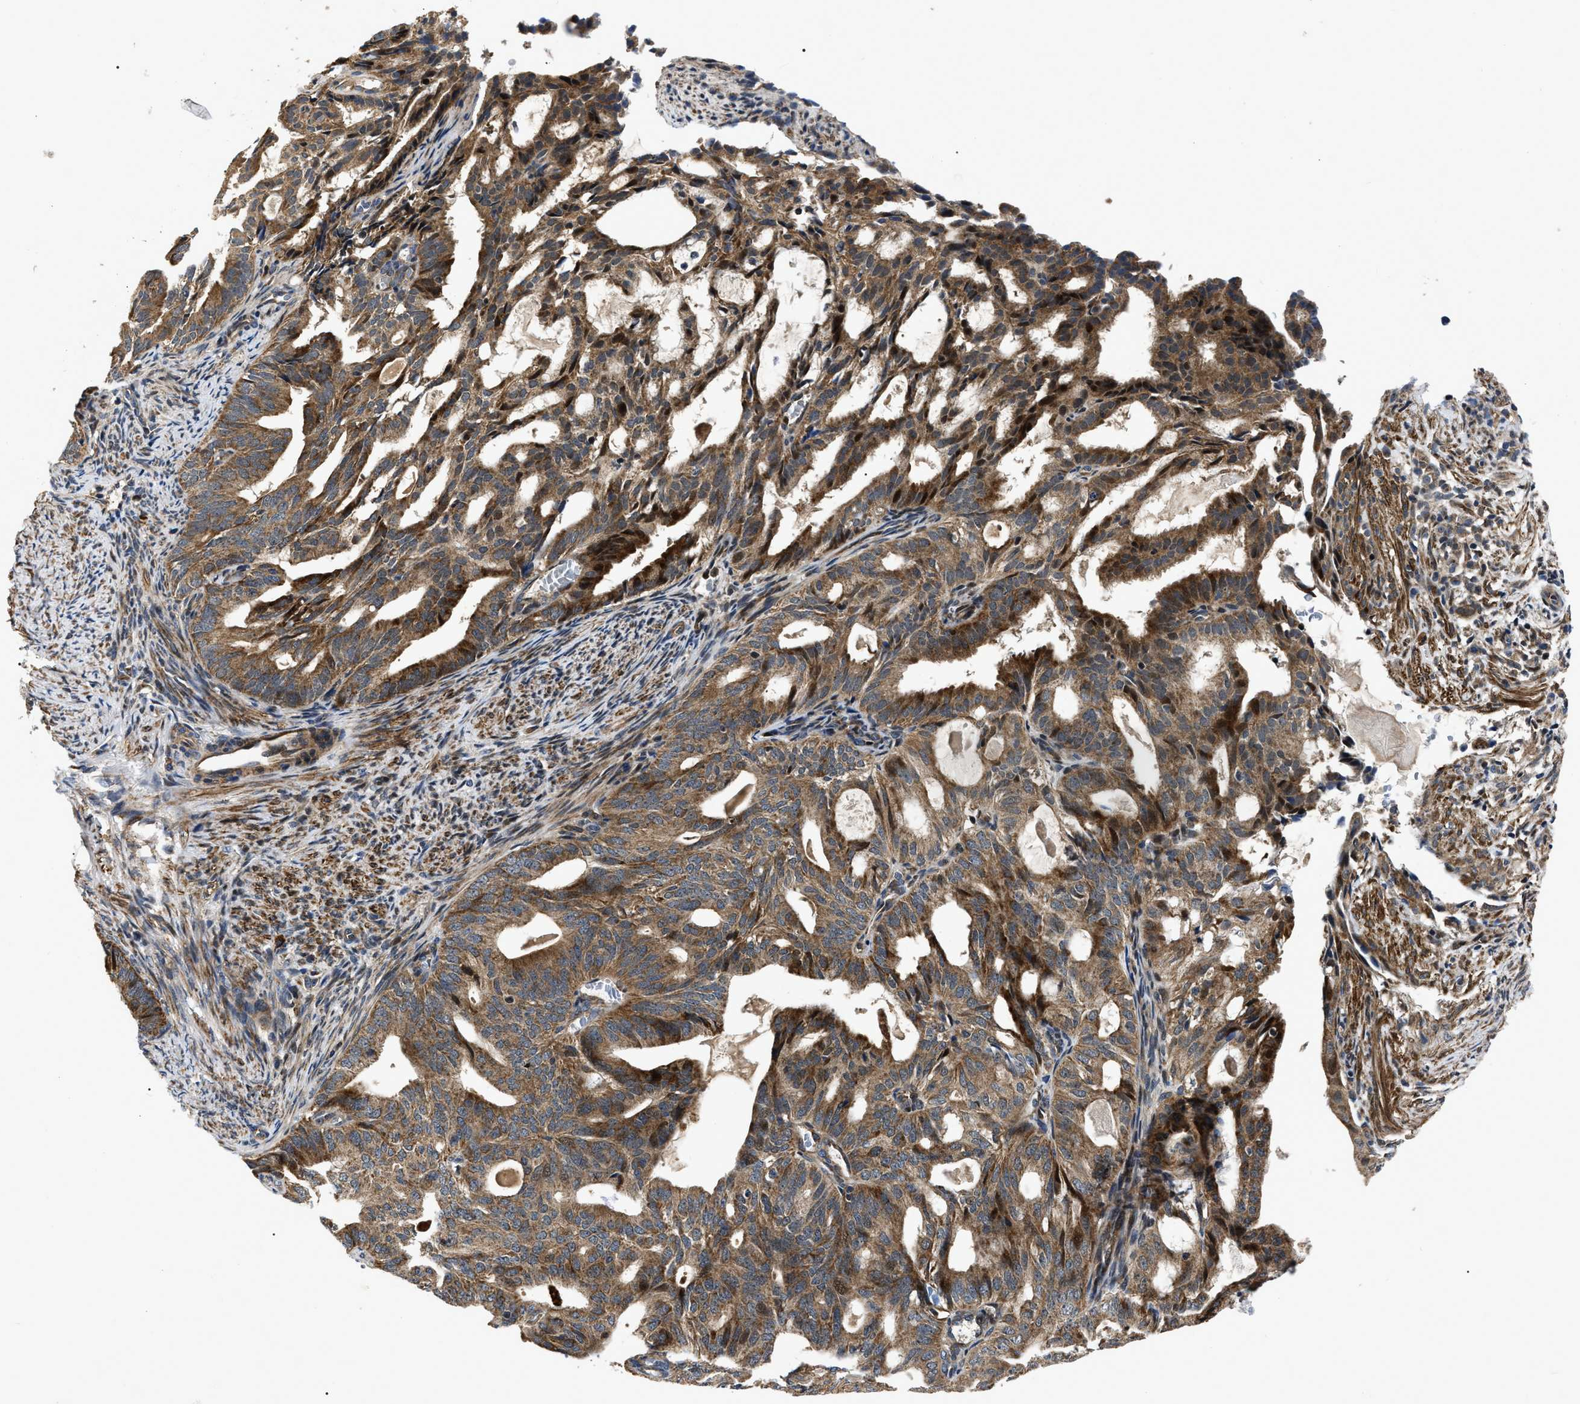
{"staining": {"intensity": "moderate", "quantity": ">75%", "location": "cytoplasmic/membranous"}, "tissue": "endometrial cancer", "cell_type": "Tumor cells", "image_type": "cancer", "snomed": [{"axis": "morphology", "description": "Adenocarcinoma, NOS"}, {"axis": "topography", "description": "Endometrium"}], "caption": "Immunohistochemistry staining of endometrial cancer (adenocarcinoma), which reveals medium levels of moderate cytoplasmic/membranous staining in about >75% of tumor cells indicating moderate cytoplasmic/membranous protein staining. The staining was performed using DAB (brown) for protein detection and nuclei were counterstained in hematoxylin (blue).", "gene": "PPWD1", "patient": {"sex": "female", "age": 58}}